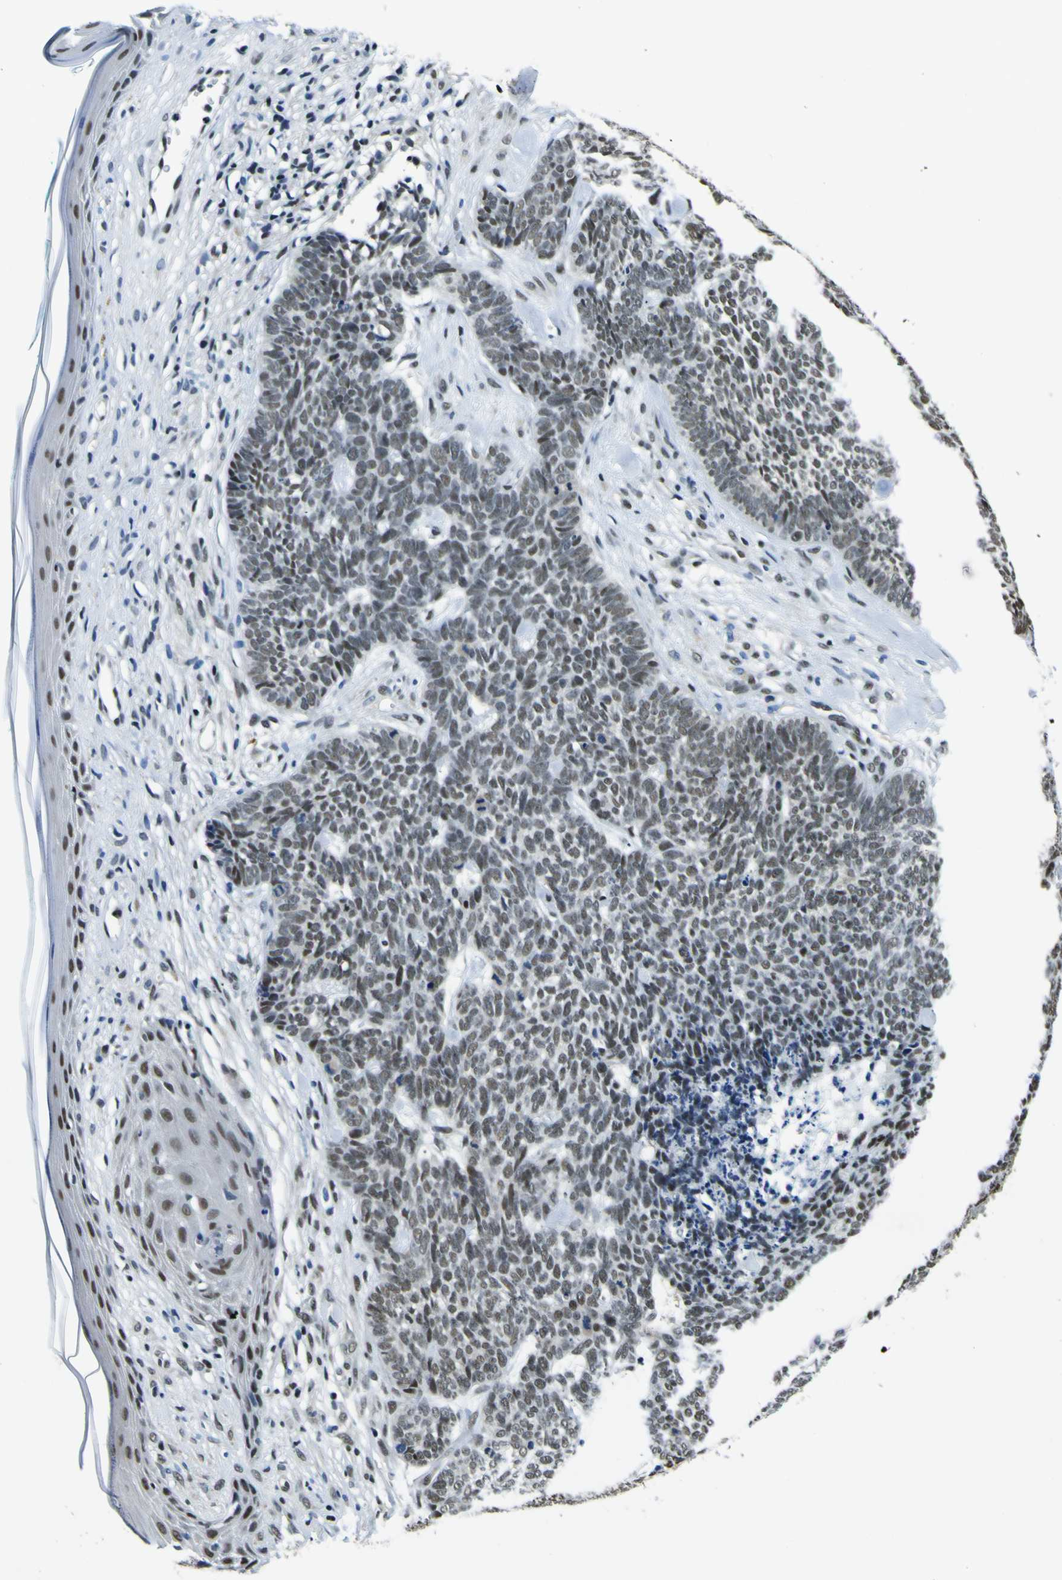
{"staining": {"intensity": "weak", "quantity": ">75%", "location": "nuclear"}, "tissue": "skin cancer", "cell_type": "Tumor cells", "image_type": "cancer", "snomed": [{"axis": "morphology", "description": "Basal cell carcinoma"}, {"axis": "topography", "description": "Skin"}], "caption": "Protein expression analysis of skin cancer (basal cell carcinoma) demonstrates weak nuclear positivity in about >75% of tumor cells.", "gene": "SP1", "patient": {"sex": "female", "age": 84}}